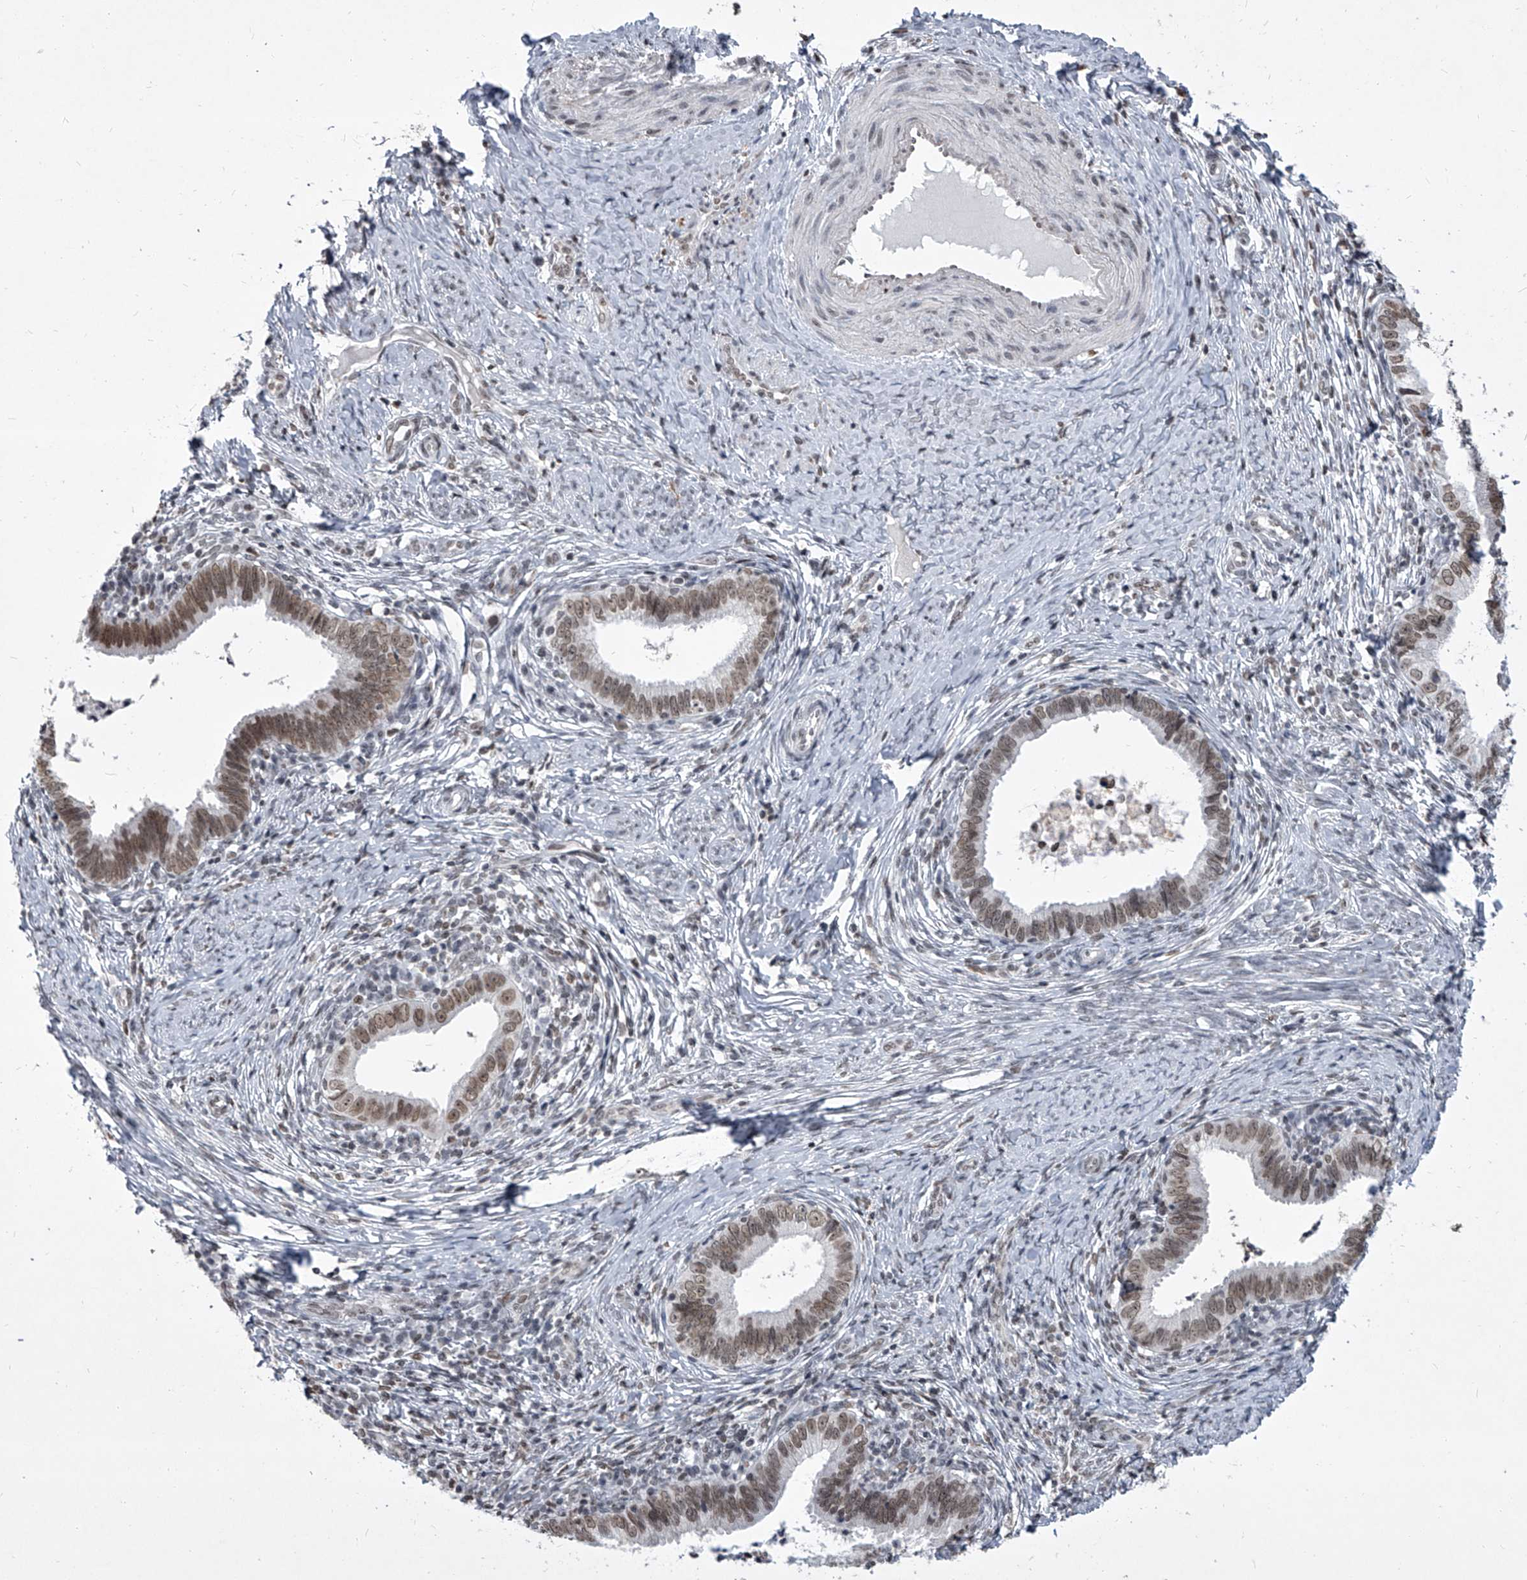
{"staining": {"intensity": "moderate", "quantity": "25%-75%", "location": "nuclear"}, "tissue": "cervical cancer", "cell_type": "Tumor cells", "image_type": "cancer", "snomed": [{"axis": "morphology", "description": "Adenocarcinoma, NOS"}, {"axis": "topography", "description": "Cervix"}], "caption": "IHC photomicrograph of neoplastic tissue: cervical adenocarcinoma stained using immunohistochemistry (IHC) displays medium levels of moderate protein expression localized specifically in the nuclear of tumor cells, appearing as a nuclear brown color.", "gene": "PPIL4", "patient": {"sex": "female", "age": 36}}